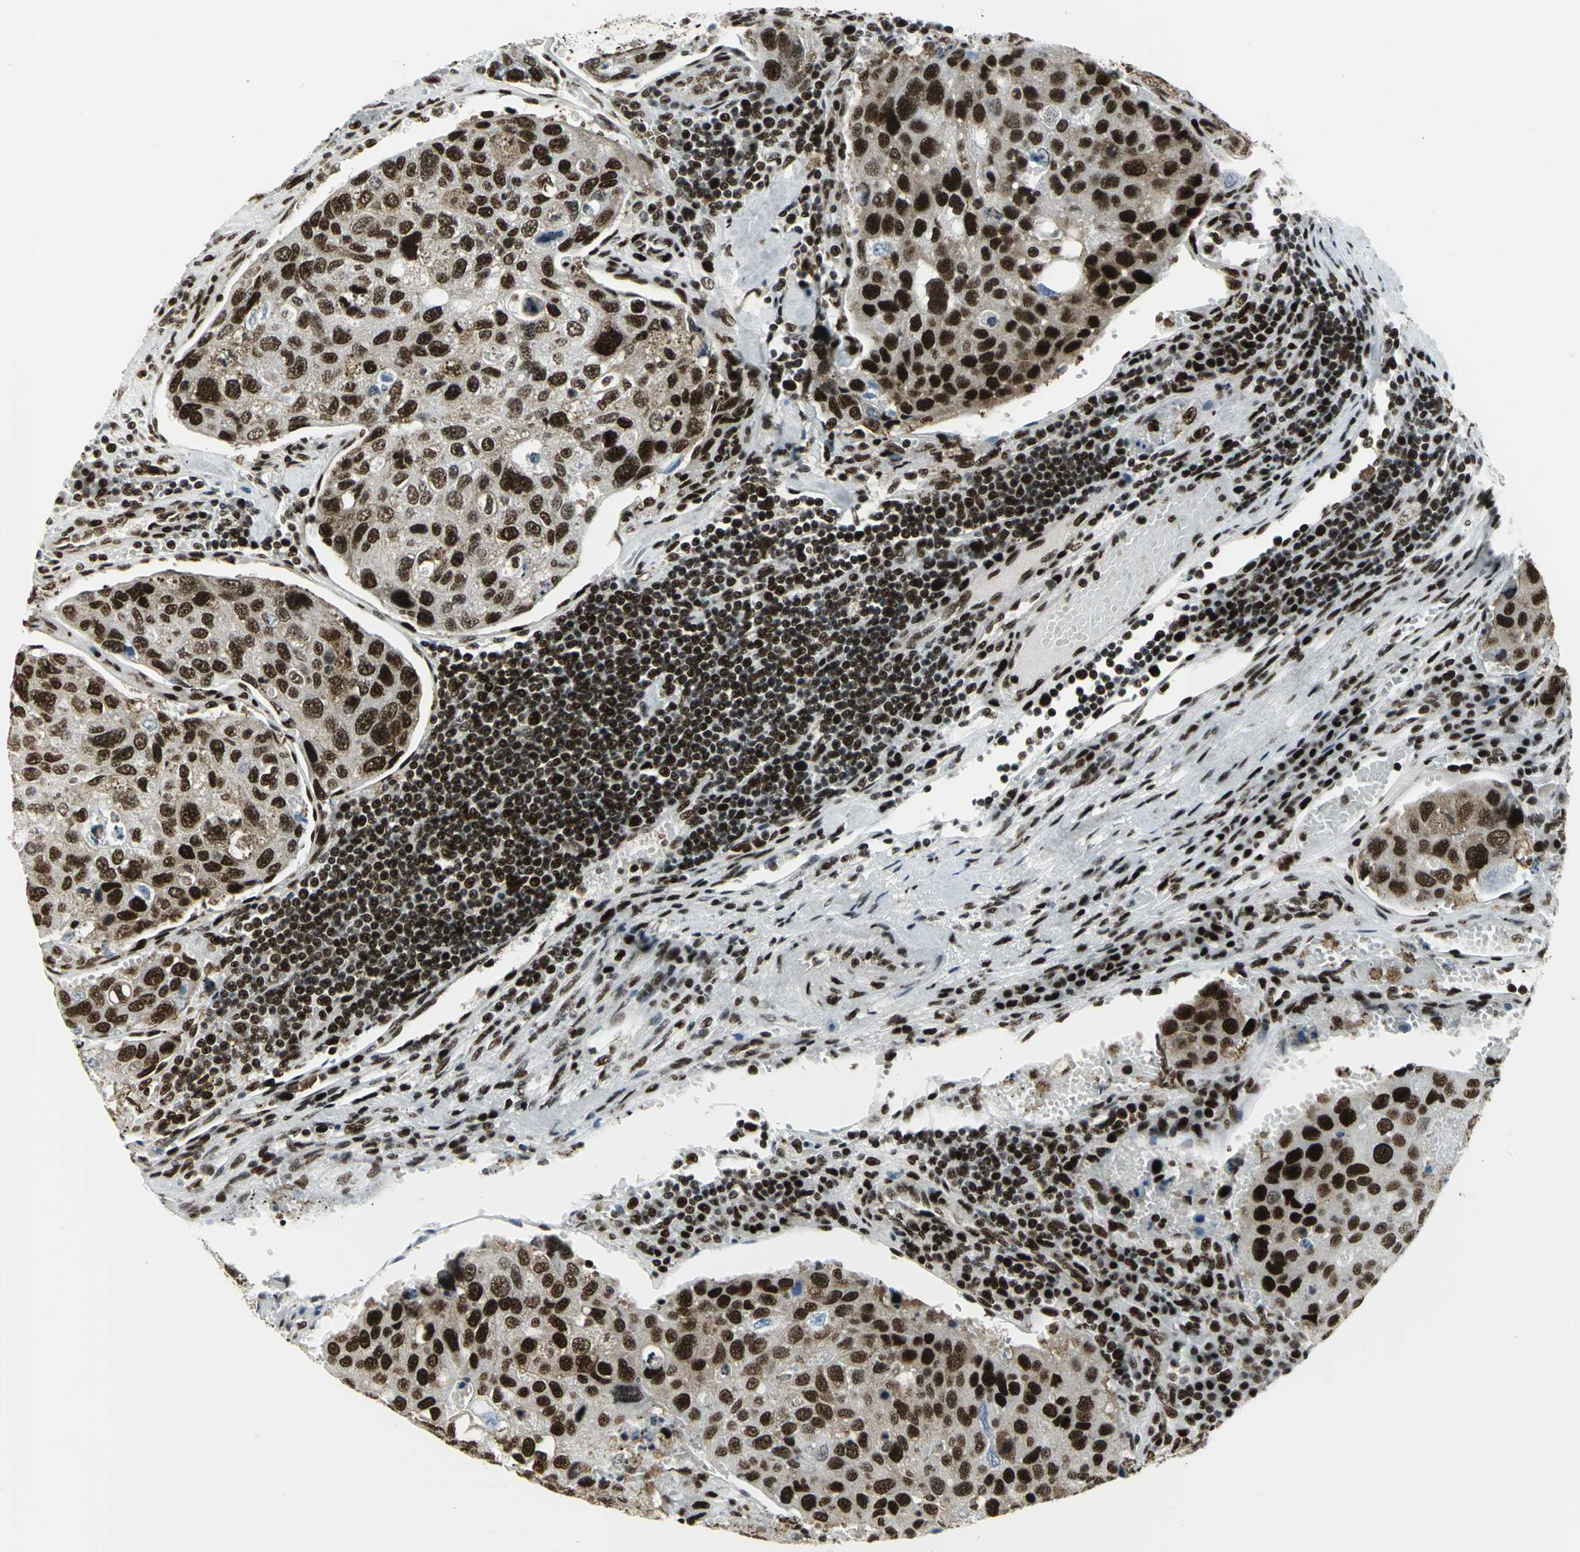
{"staining": {"intensity": "strong", "quantity": ">75%", "location": "nuclear"}, "tissue": "urothelial cancer", "cell_type": "Tumor cells", "image_type": "cancer", "snomed": [{"axis": "morphology", "description": "Urothelial carcinoma, High grade"}, {"axis": "topography", "description": "Lymph node"}, {"axis": "topography", "description": "Urinary bladder"}], "caption": "Urothelial carcinoma (high-grade) tissue exhibits strong nuclear positivity in approximately >75% of tumor cells", "gene": "SMARCA4", "patient": {"sex": "male", "age": 51}}